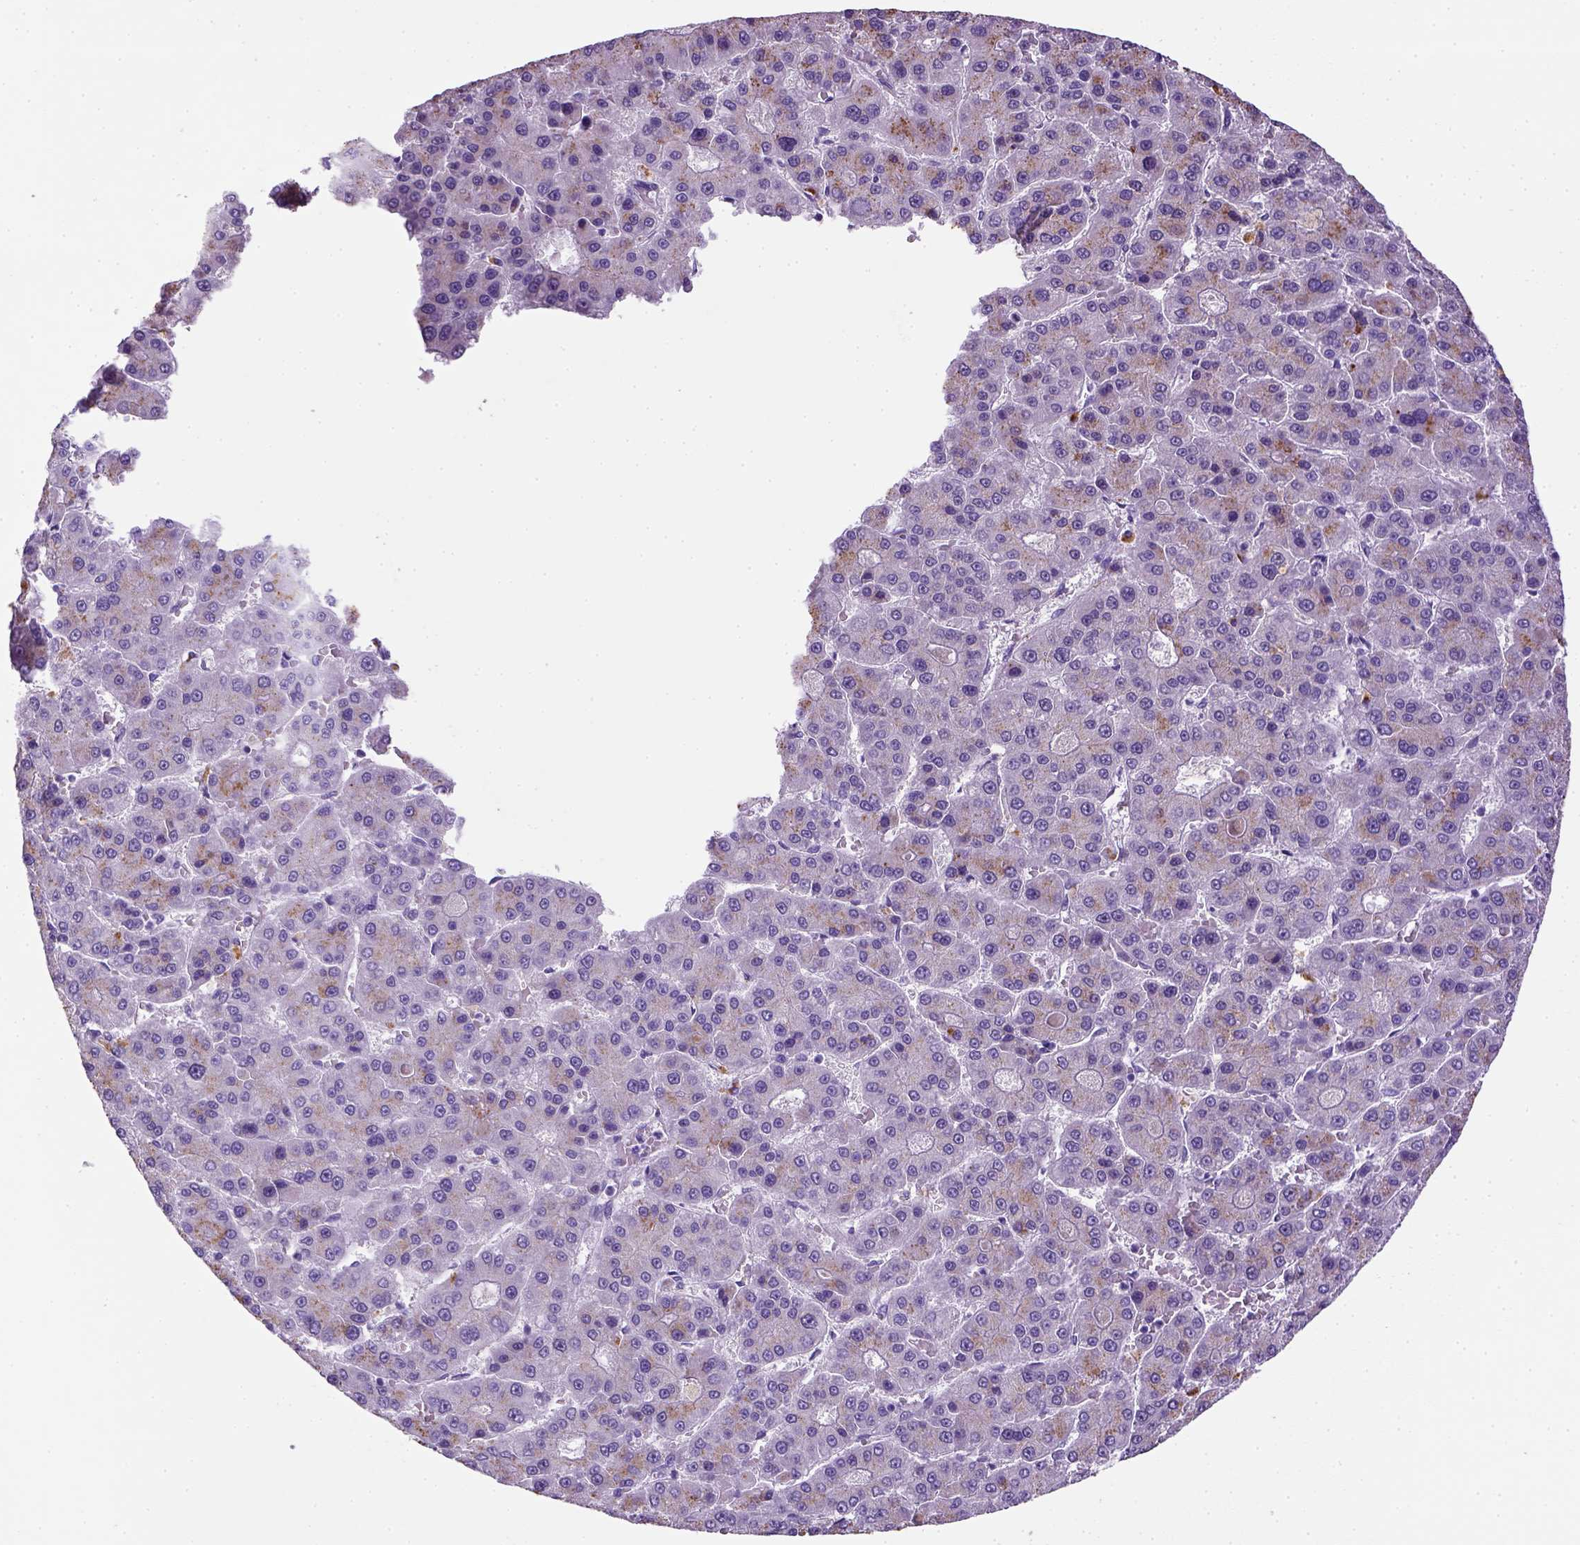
{"staining": {"intensity": "negative", "quantity": "none", "location": "none"}, "tissue": "liver cancer", "cell_type": "Tumor cells", "image_type": "cancer", "snomed": [{"axis": "morphology", "description": "Carcinoma, Hepatocellular, NOS"}, {"axis": "topography", "description": "Liver"}], "caption": "A high-resolution photomicrograph shows immunohistochemistry staining of liver cancer (hepatocellular carcinoma), which demonstrates no significant positivity in tumor cells.", "gene": "KRT71", "patient": {"sex": "male", "age": 70}}